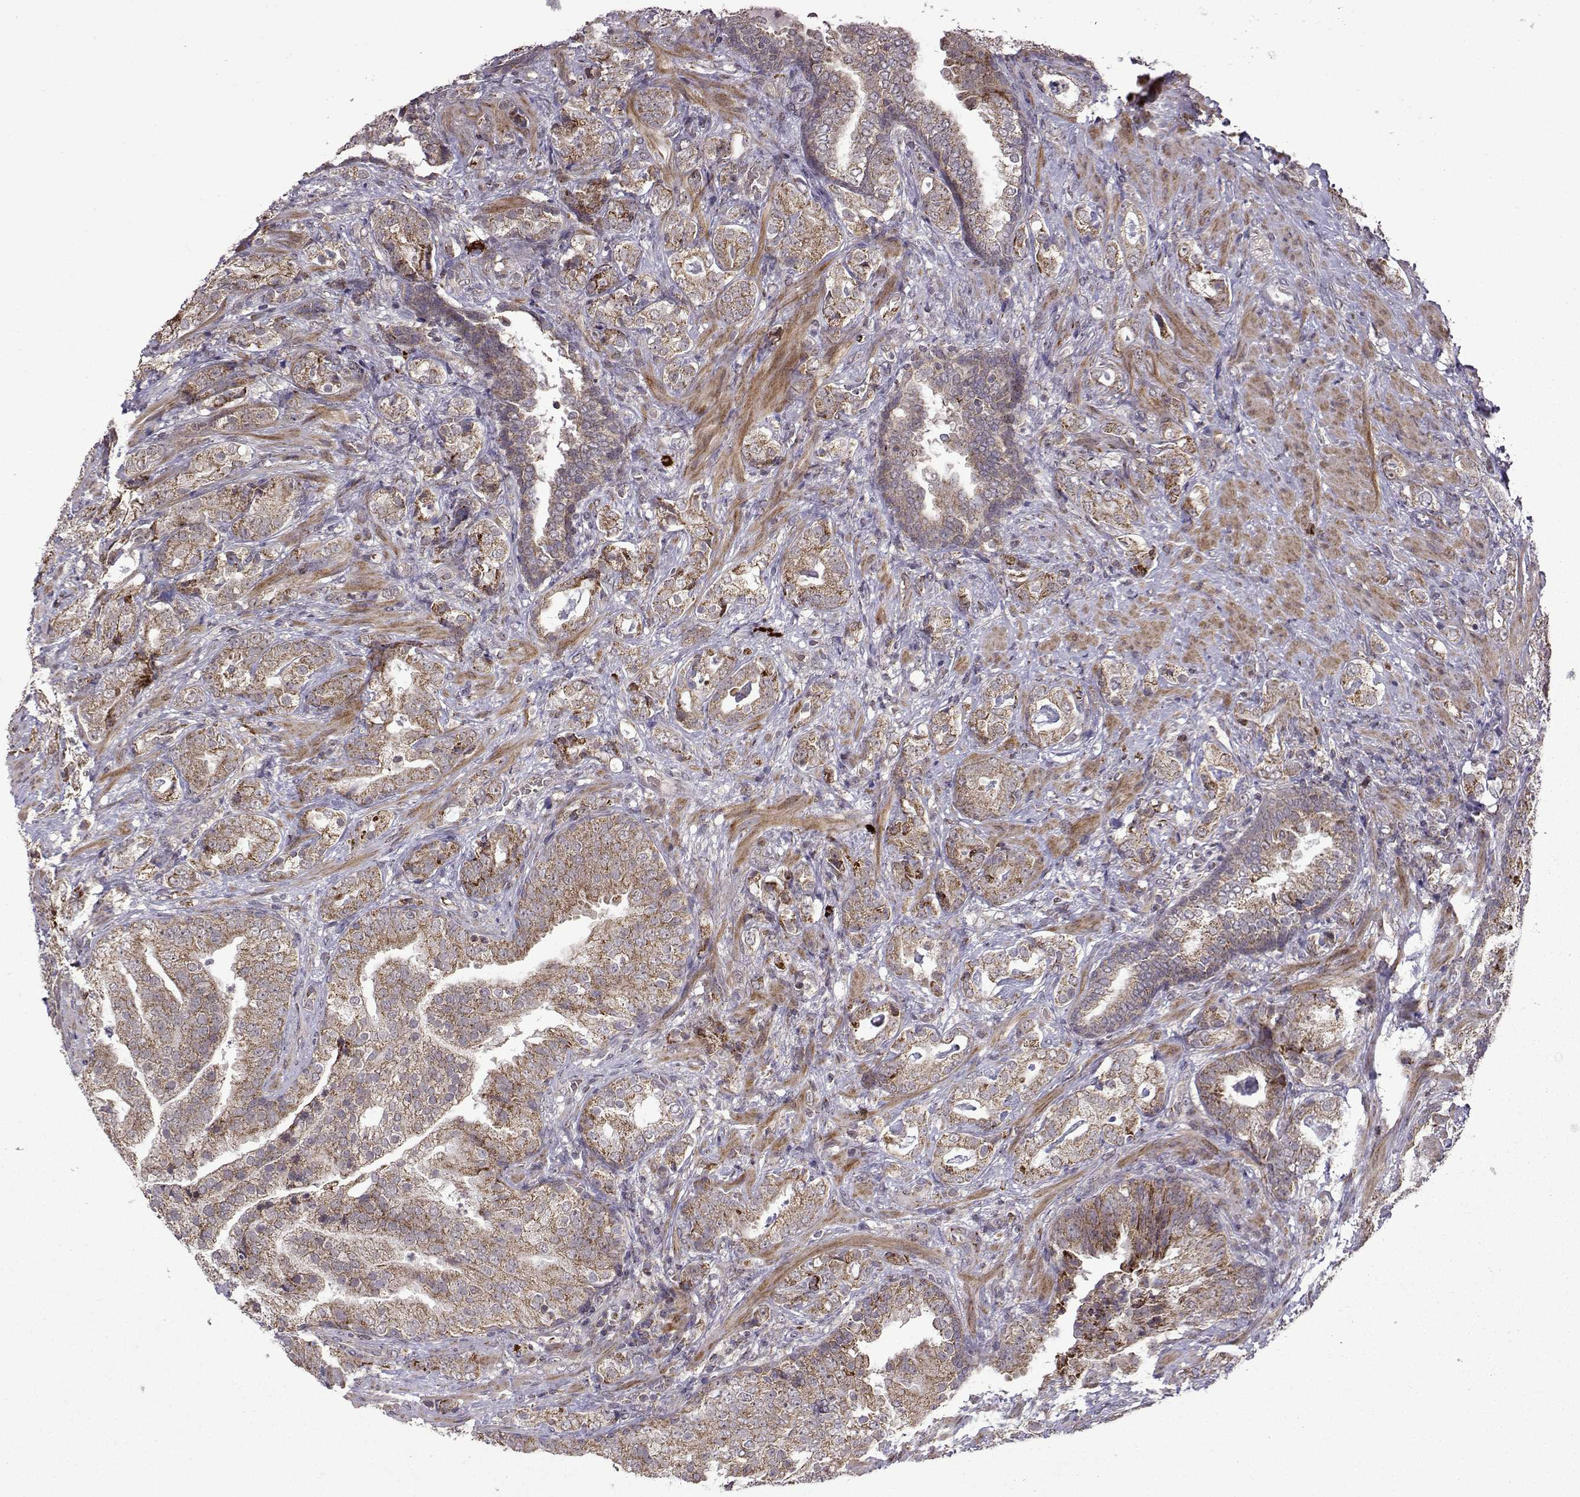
{"staining": {"intensity": "moderate", "quantity": "25%-75%", "location": "cytoplasmic/membranous"}, "tissue": "prostate cancer", "cell_type": "Tumor cells", "image_type": "cancer", "snomed": [{"axis": "morphology", "description": "Adenocarcinoma, NOS"}, {"axis": "topography", "description": "Prostate"}], "caption": "Prostate adenocarcinoma was stained to show a protein in brown. There is medium levels of moderate cytoplasmic/membranous positivity in about 25%-75% of tumor cells.", "gene": "TAB2", "patient": {"sex": "male", "age": 57}}